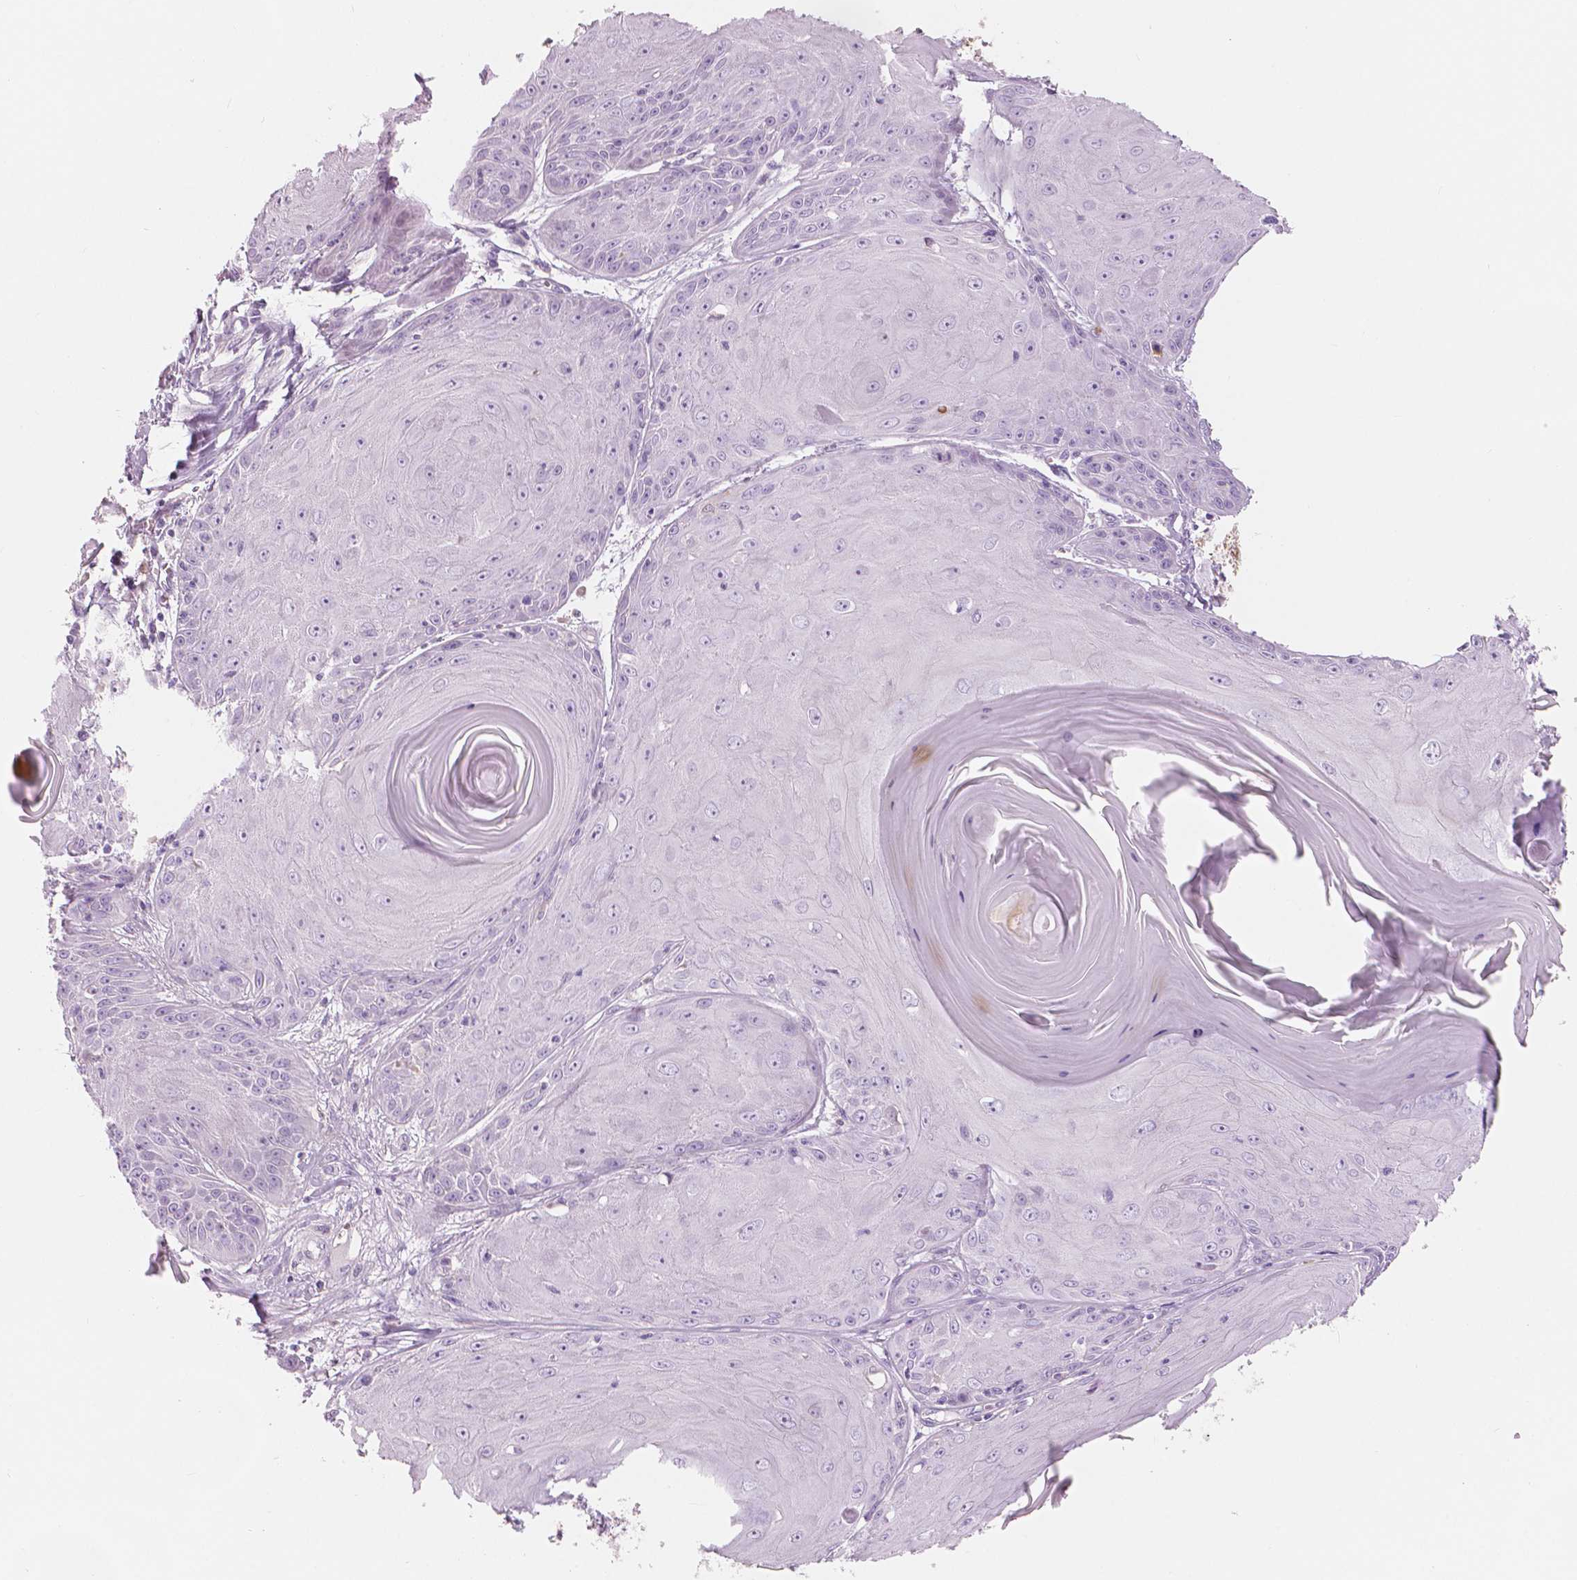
{"staining": {"intensity": "negative", "quantity": "none", "location": "none"}, "tissue": "skin cancer", "cell_type": "Tumor cells", "image_type": "cancer", "snomed": [{"axis": "morphology", "description": "Squamous cell carcinoma, NOS"}, {"axis": "topography", "description": "Skin"}, {"axis": "topography", "description": "Vulva"}], "caption": "This is a micrograph of immunohistochemistry (IHC) staining of skin cancer, which shows no staining in tumor cells. Nuclei are stained in blue.", "gene": "CXCR2", "patient": {"sex": "female", "age": 85}}